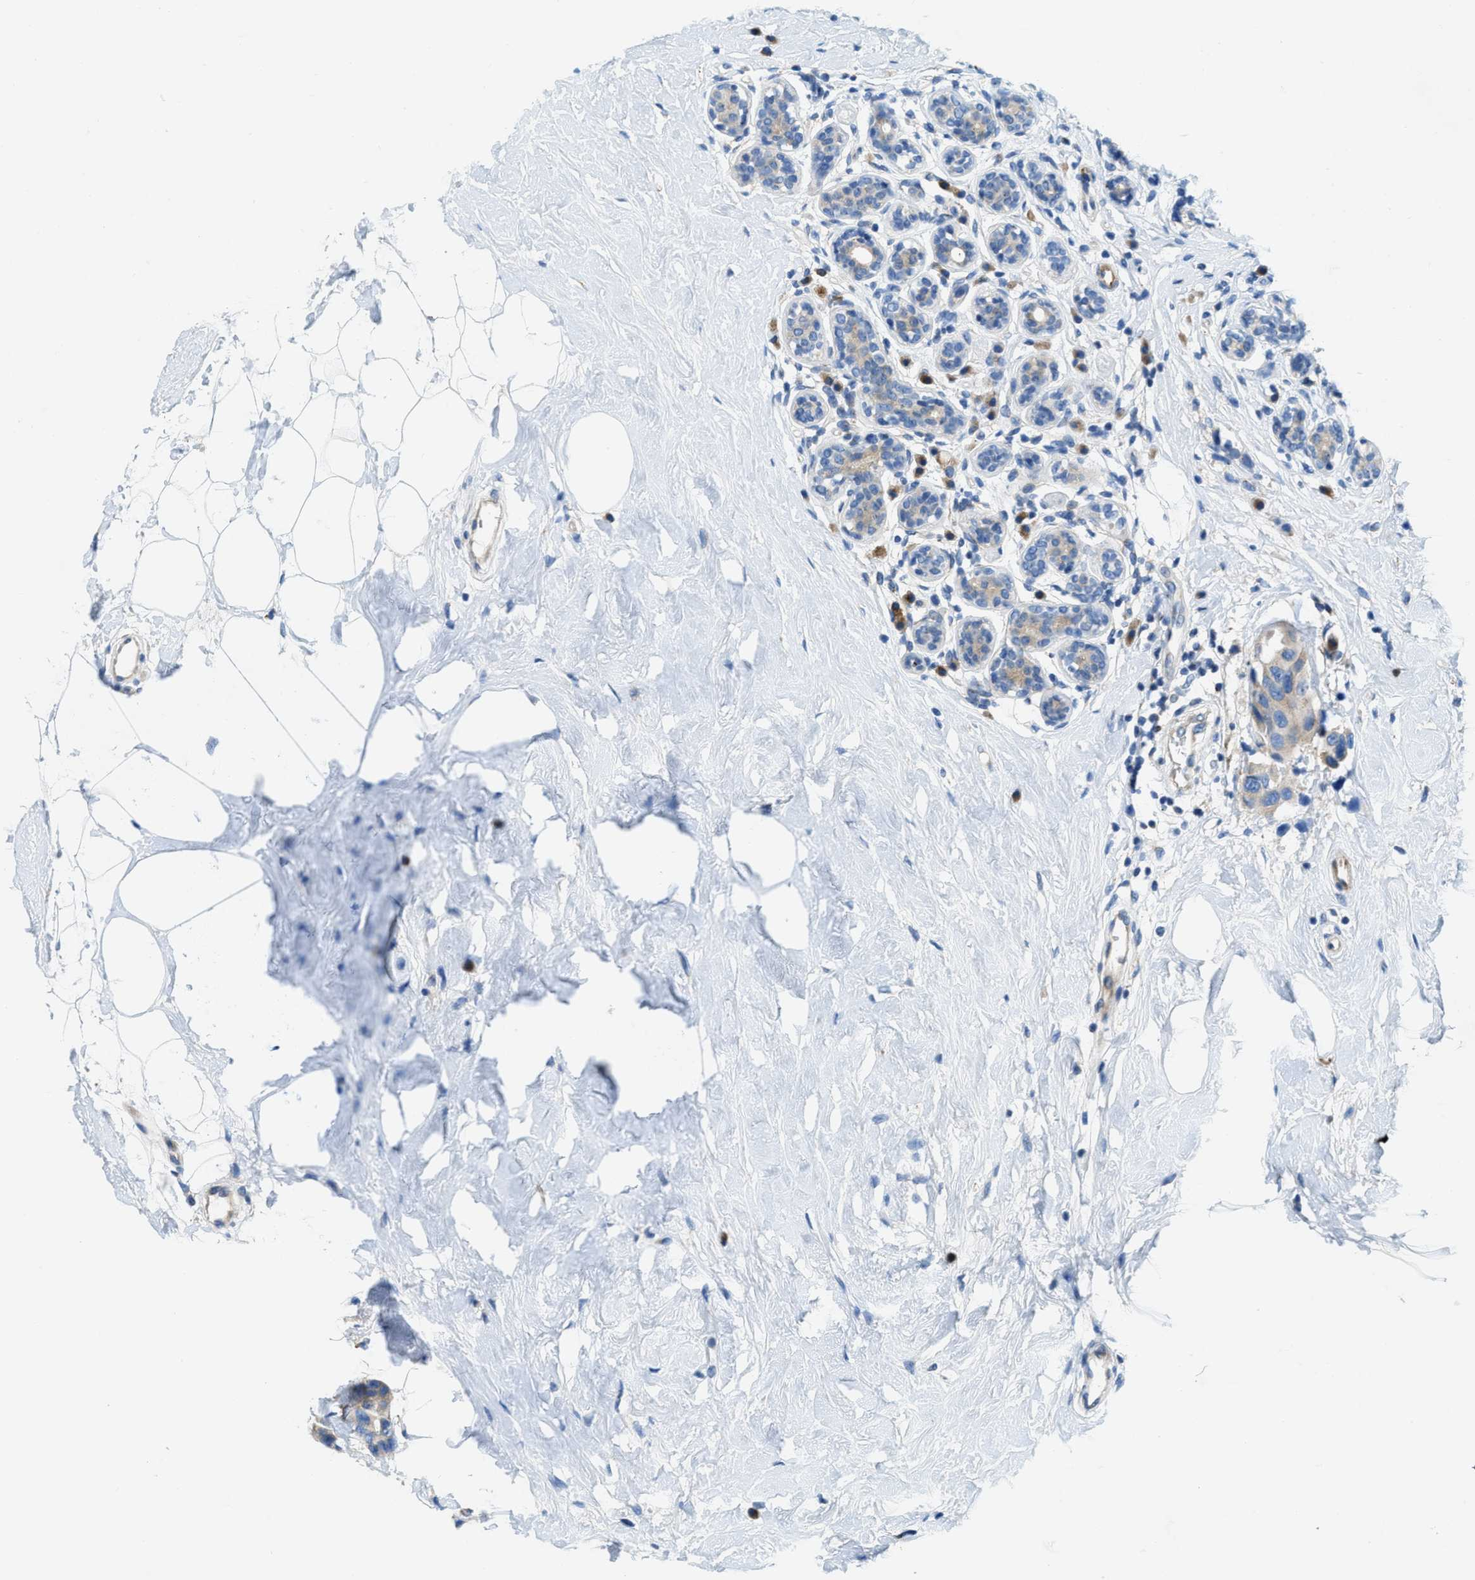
{"staining": {"intensity": "weak", "quantity": "<25%", "location": "cytoplasmic/membranous"}, "tissue": "breast cancer", "cell_type": "Tumor cells", "image_type": "cancer", "snomed": [{"axis": "morphology", "description": "Normal tissue, NOS"}, {"axis": "morphology", "description": "Duct carcinoma"}, {"axis": "topography", "description": "Breast"}], "caption": "Tumor cells show no significant protein positivity in breast intraductal carcinoma. (Stains: DAB (3,3'-diaminobenzidine) immunohistochemistry with hematoxylin counter stain, Microscopy: brightfield microscopy at high magnification).", "gene": "TMEM248", "patient": {"sex": "female", "age": 39}}